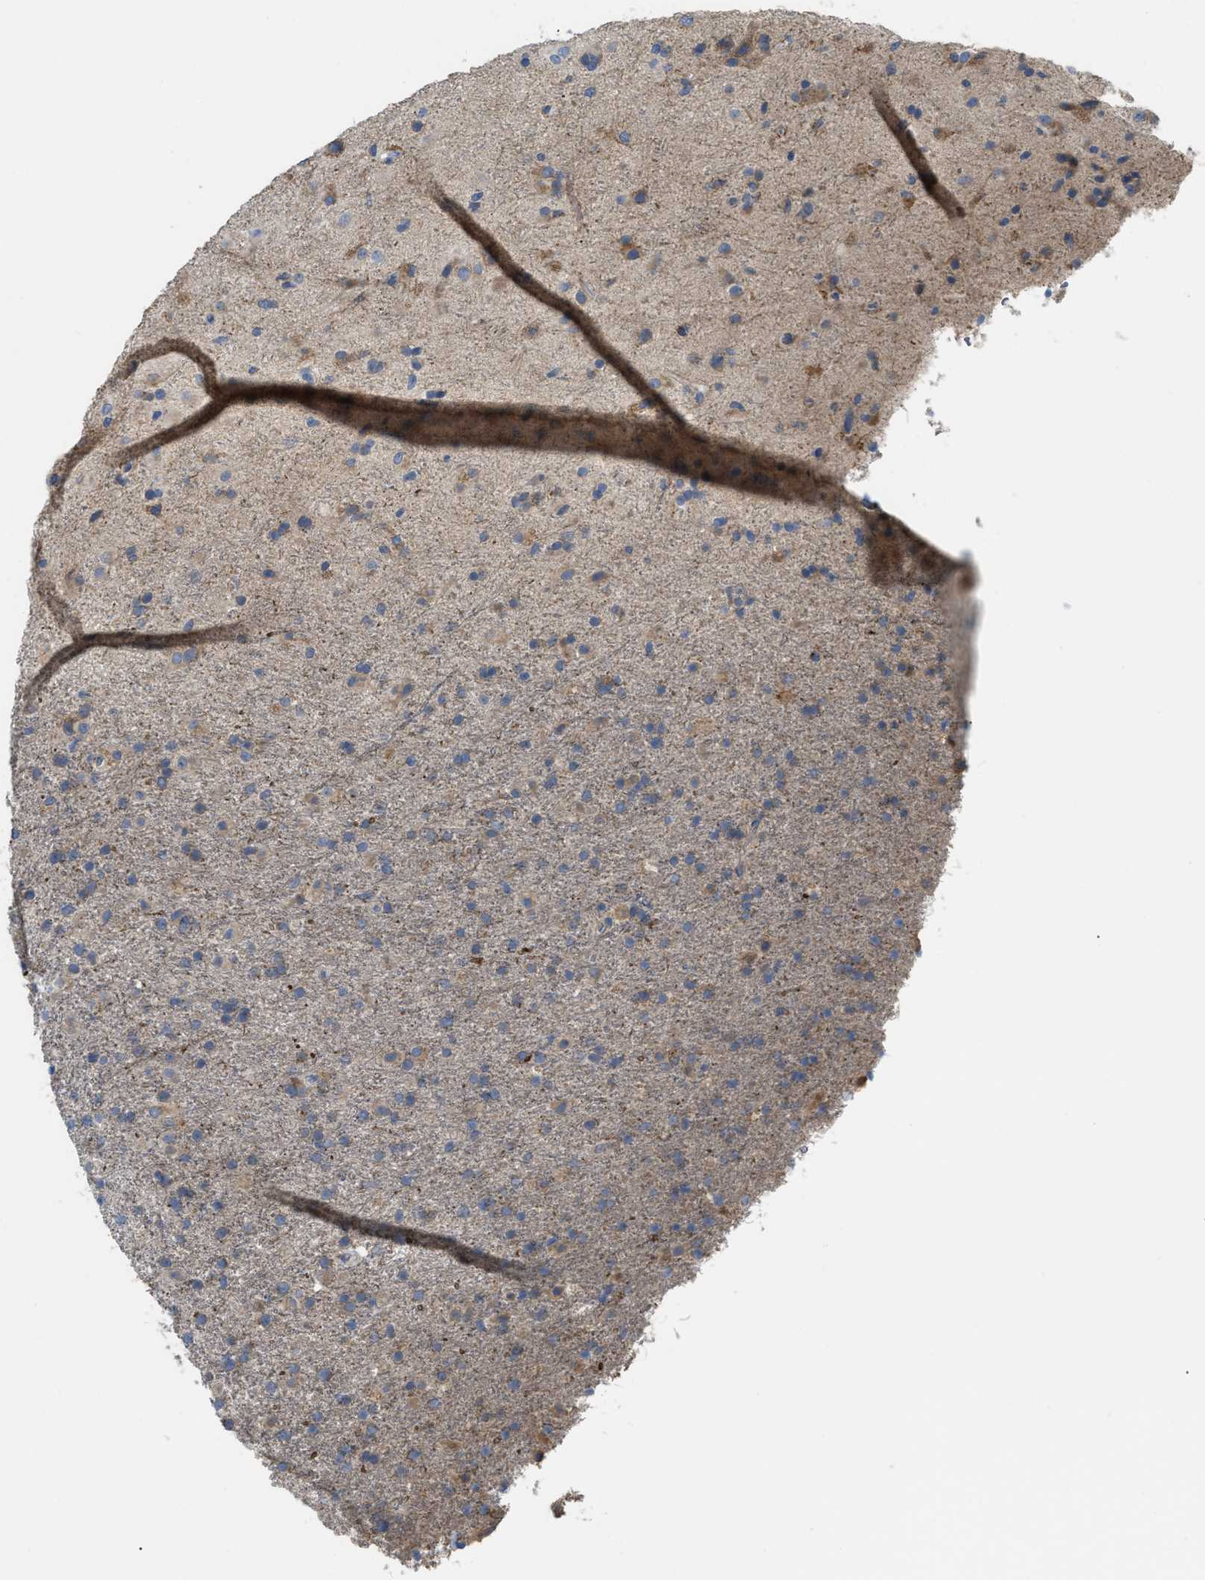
{"staining": {"intensity": "moderate", "quantity": "<25%", "location": "cytoplasmic/membranous"}, "tissue": "glioma", "cell_type": "Tumor cells", "image_type": "cancer", "snomed": [{"axis": "morphology", "description": "Glioma, malignant, Low grade"}, {"axis": "topography", "description": "Brain"}], "caption": "Immunohistochemistry (IHC) of human glioma displays low levels of moderate cytoplasmic/membranous staining in about <25% of tumor cells. (brown staining indicates protein expression, while blue staining denotes nuclei).", "gene": "DHX58", "patient": {"sex": "male", "age": 65}}